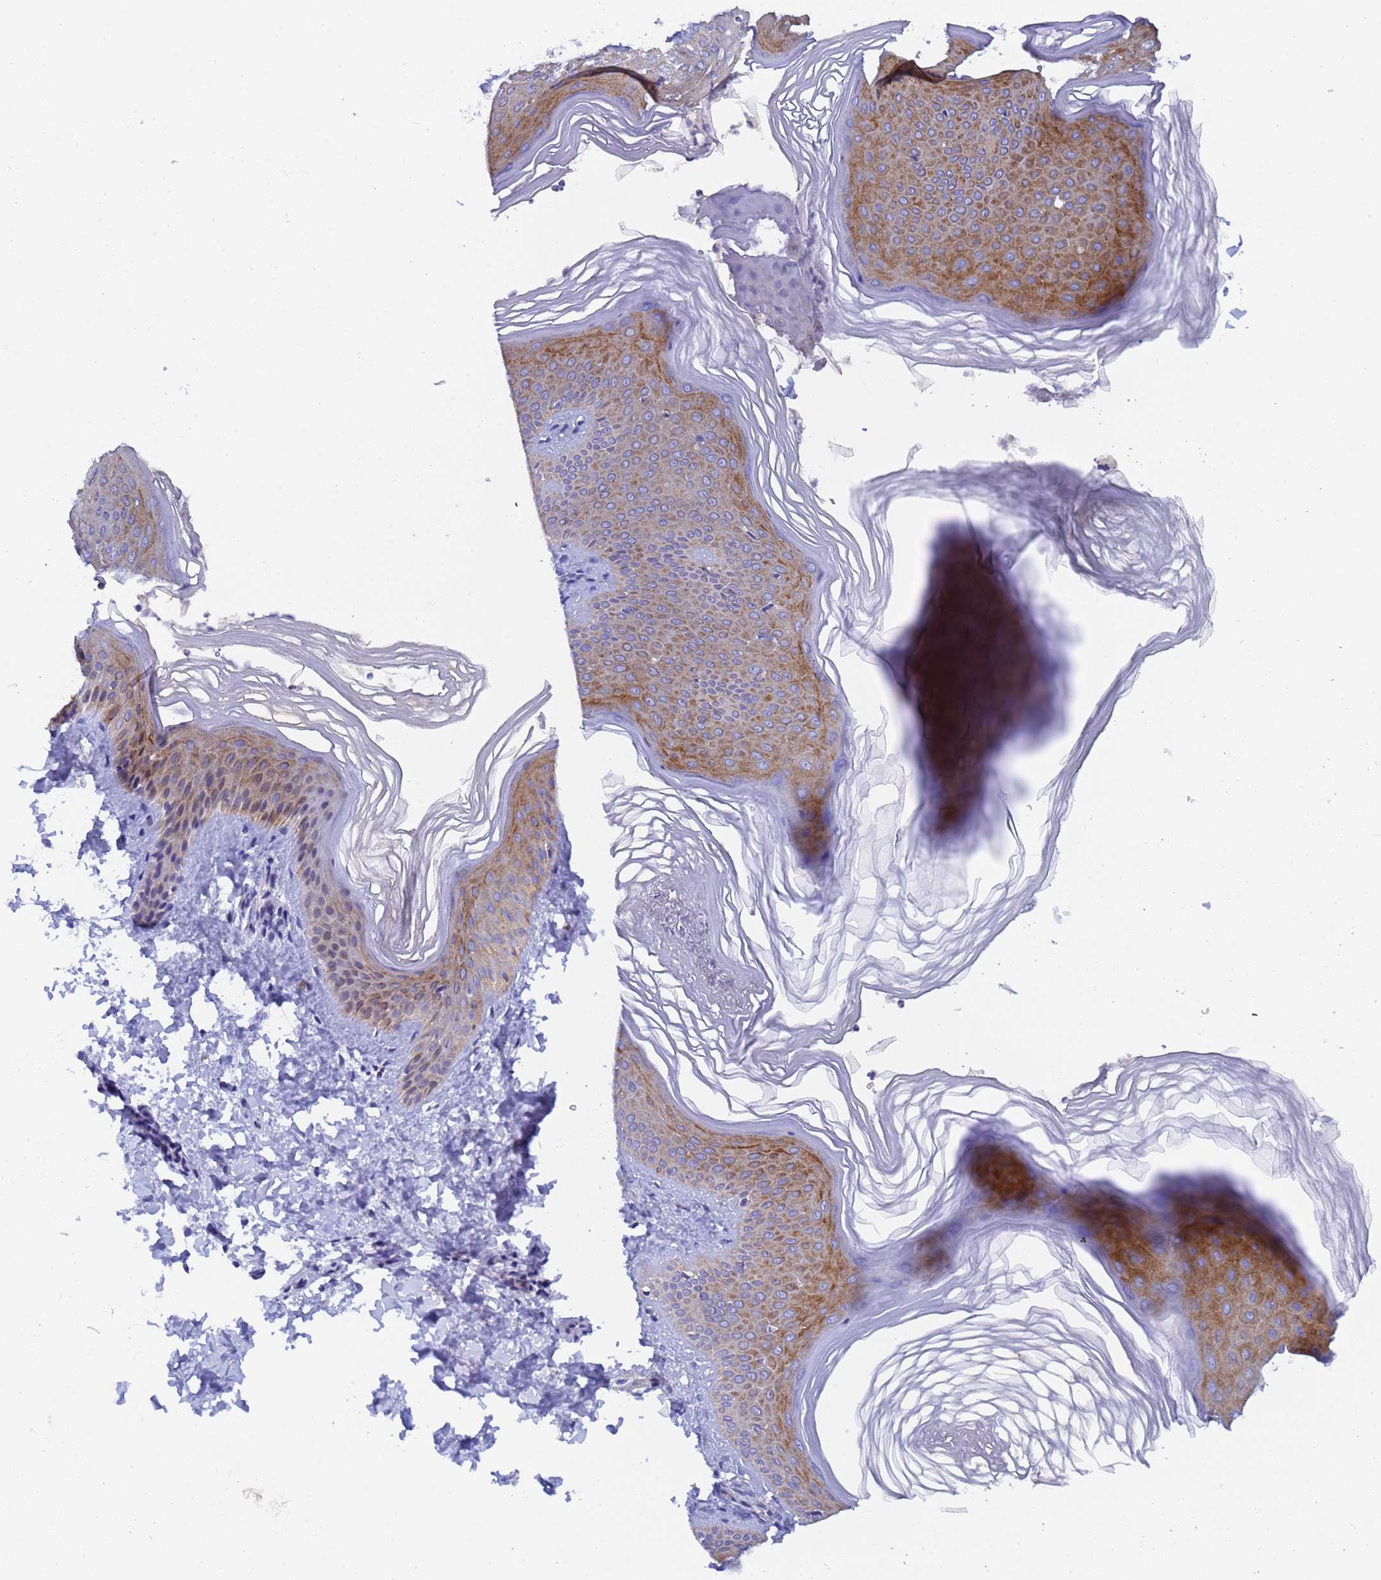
{"staining": {"intensity": "moderate", "quantity": "<25%", "location": "cytoplasmic/membranous"}, "tissue": "skin", "cell_type": "Epidermal cells", "image_type": "normal", "snomed": [{"axis": "morphology", "description": "Normal tissue, NOS"}, {"axis": "morphology", "description": "Inflammation, NOS"}, {"axis": "topography", "description": "Soft tissue"}, {"axis": "topography", "description": "Anal"}], "caption": "IHC of normal human skin displays low levels of moderate cytoplasmic/membranous positivity in approximately <25% of epidermal cells.", "gene": "UBE2O", "patient": {"sex": "female", "age": 15}}